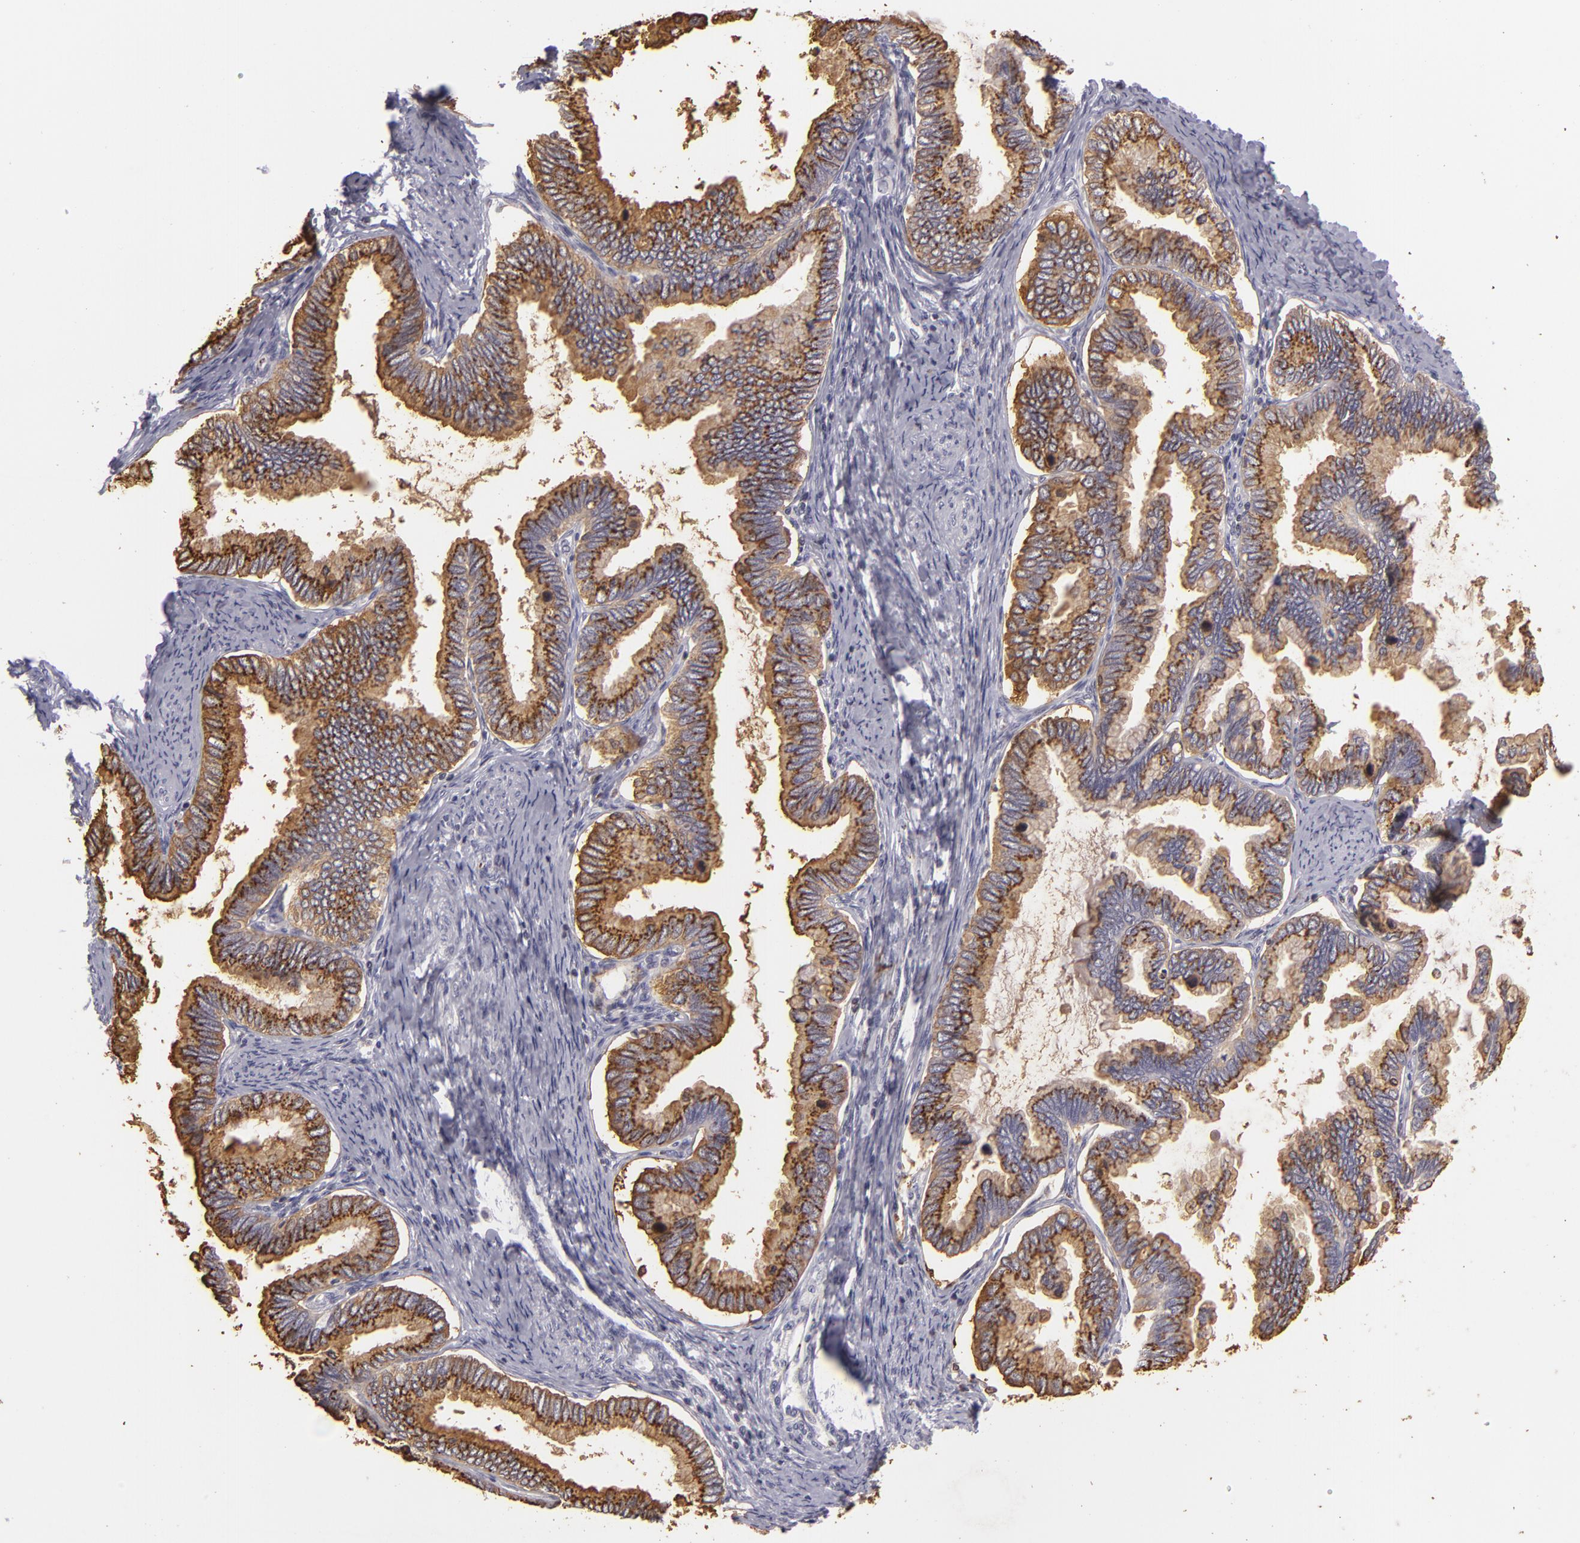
{"staining": {"intensity": "strong", "quantity": ">75%", "location": "cytoplasmic/membranous"}, "tissue": "cervical cancer", "cell_type": "Tumor cells", "image_type": "cancer", "snomed": [{"axis": "morphology", "description": "Adenocarcinoma, NOS"}, {"axis": "topography", "description": "Cervix"}], "caption": "IHC of human adenocarcinoma (cervical) exhibits high levels of strong cytoplasmic/membranous staining in approximately >75% of tumor cells. The staining was performed using DAB to visualize the protein expression in brown, while the nuclei were stained in blue with hematoxylin (Magnification: 20x).", "gene": "KCNAB2", "patient": {"sex": "female", "age": 49}}